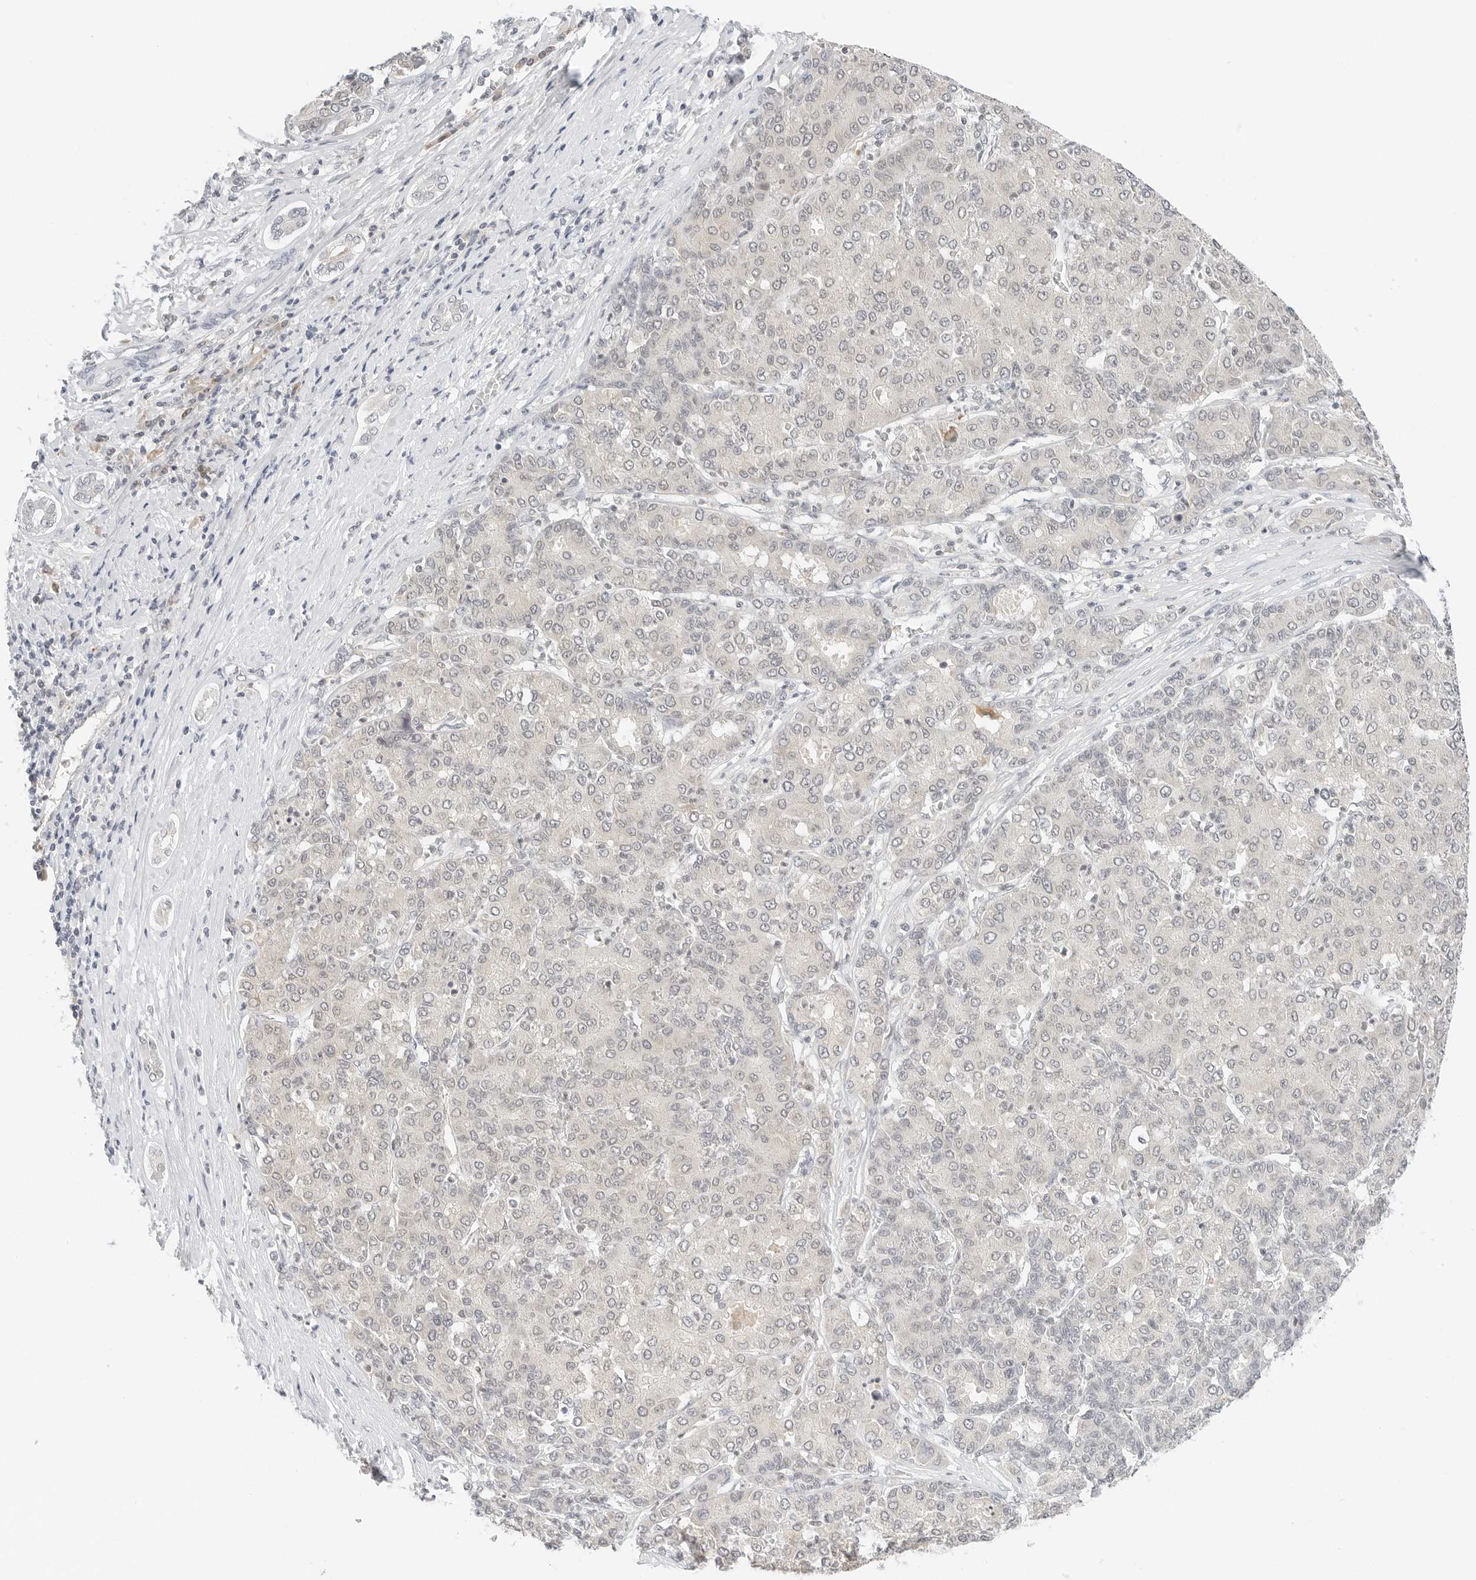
{"staining": {"intensity": "negative", "quantity": "none", "location": "none"}, "tissue": "liver cancer", "cell_type": "Tumor cells", "image_type": "cancer", "snomed": [{"axis": "morphology", "description": "Carcinoma, Hepatocellular, NOS"}, {"axis": "topography", "description": "Liver"}], "caption": "Histopathology image shows no significant protein expression in tumor cells of liver cancer. (Stains: DAB (3,3'-diaminobenzidine) immunohistochemistry with hematoxylin counter stain, Microscopy: brightfield microscopy at high magnification).", "gene": "NEO1", "patient": {"sex": "male", "age": 65}}